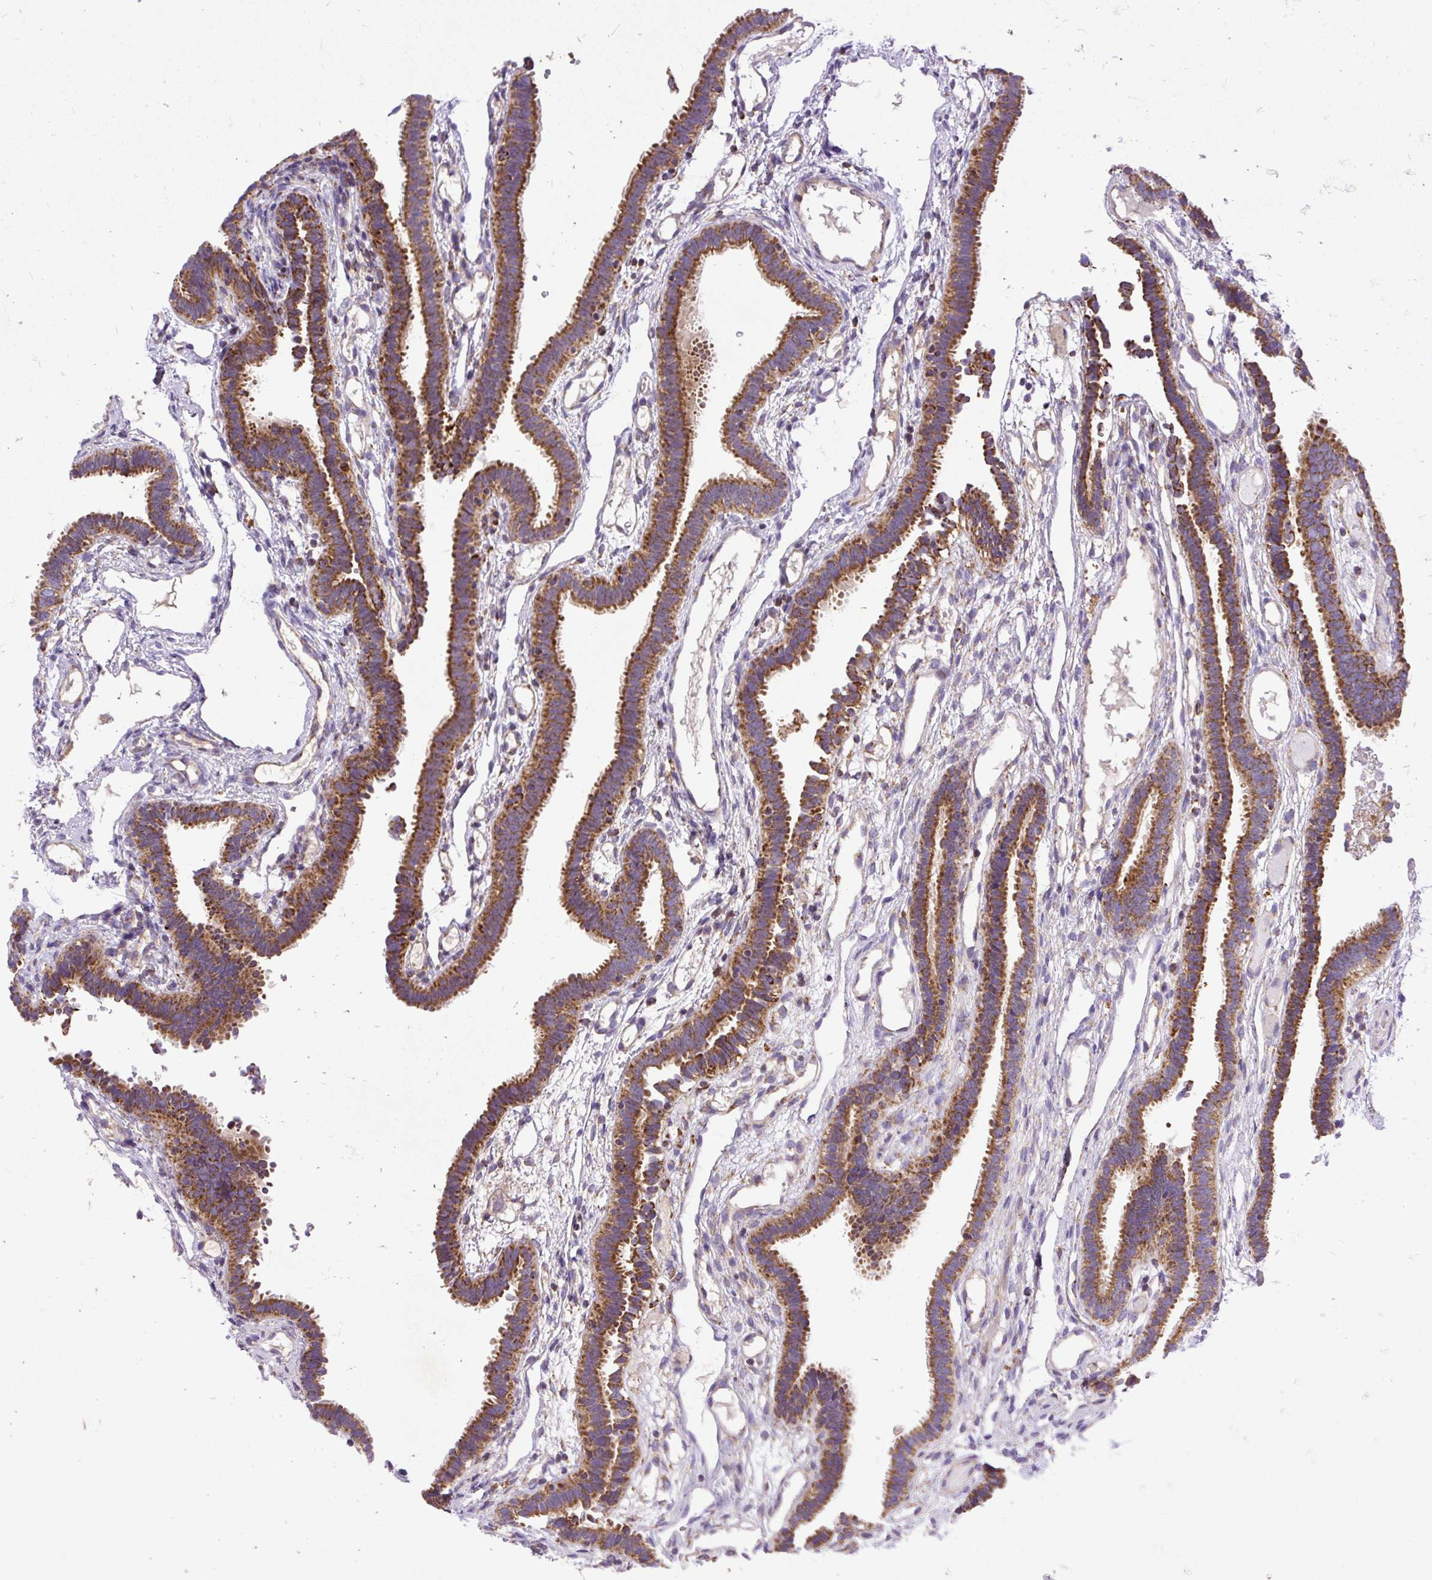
{"staining": {"intensity": "strong", "quantity": ">75%", "location": "cytoplasmic/membranous"}, "tissue": "fallopian tube", "cell_type": "Glandular cells", "image_type": "normal", "snomed": [{"axis": "morphology", "description": "Normal tissue, NOS"}, {"axis": "topography", "description": "Fallopian tube"}], "caption": "Unremarkable fallopian tube shows strong cytoplasmic/membranous positivity in approximately >75% of glandular cells.", "gene": "TOMM40", "patient": {"sex": "female", "age": 37}}